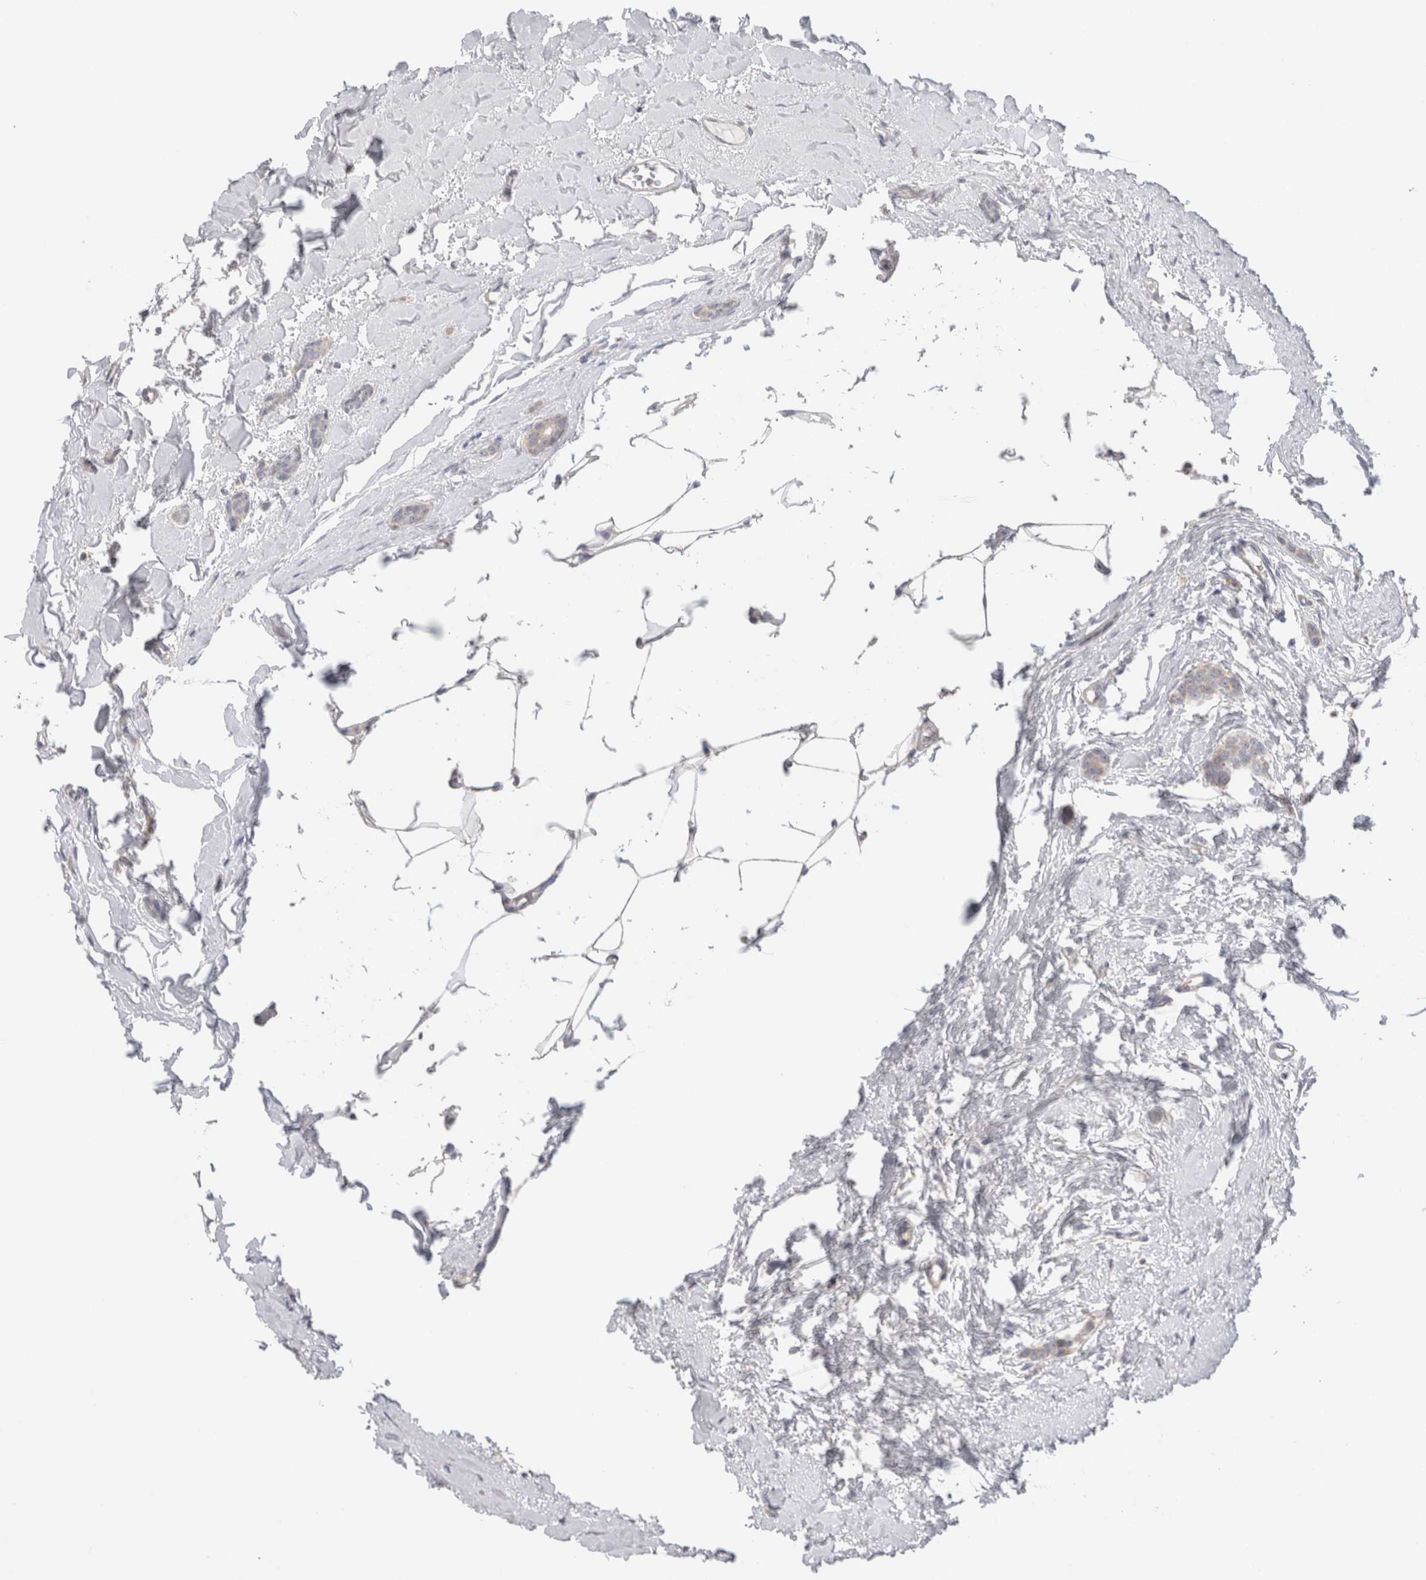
{"staining": {"intensity": "weak", "quantity": "25%-75%", "location": "cytoplasmic/membranous"}, "tissue": "breast cancer", "cell_type": "Tumor cells", "image_type": "cancer", "snomed": [{"axis": "morphology", "description": "Lobular carcinoma"}, {"axis": "topography", "description": "Skin"}, {"axis": "topography", "description": "Breast"}], "caption": "The image demonstrates immunohistochemical staining of breast lobular carcinoma. There is weak cytoplasmic/membranous staining is present in about 25%-75% of tumor cells.", "gene": "DMD", "patient": {"sex": "female", "age": 46}}